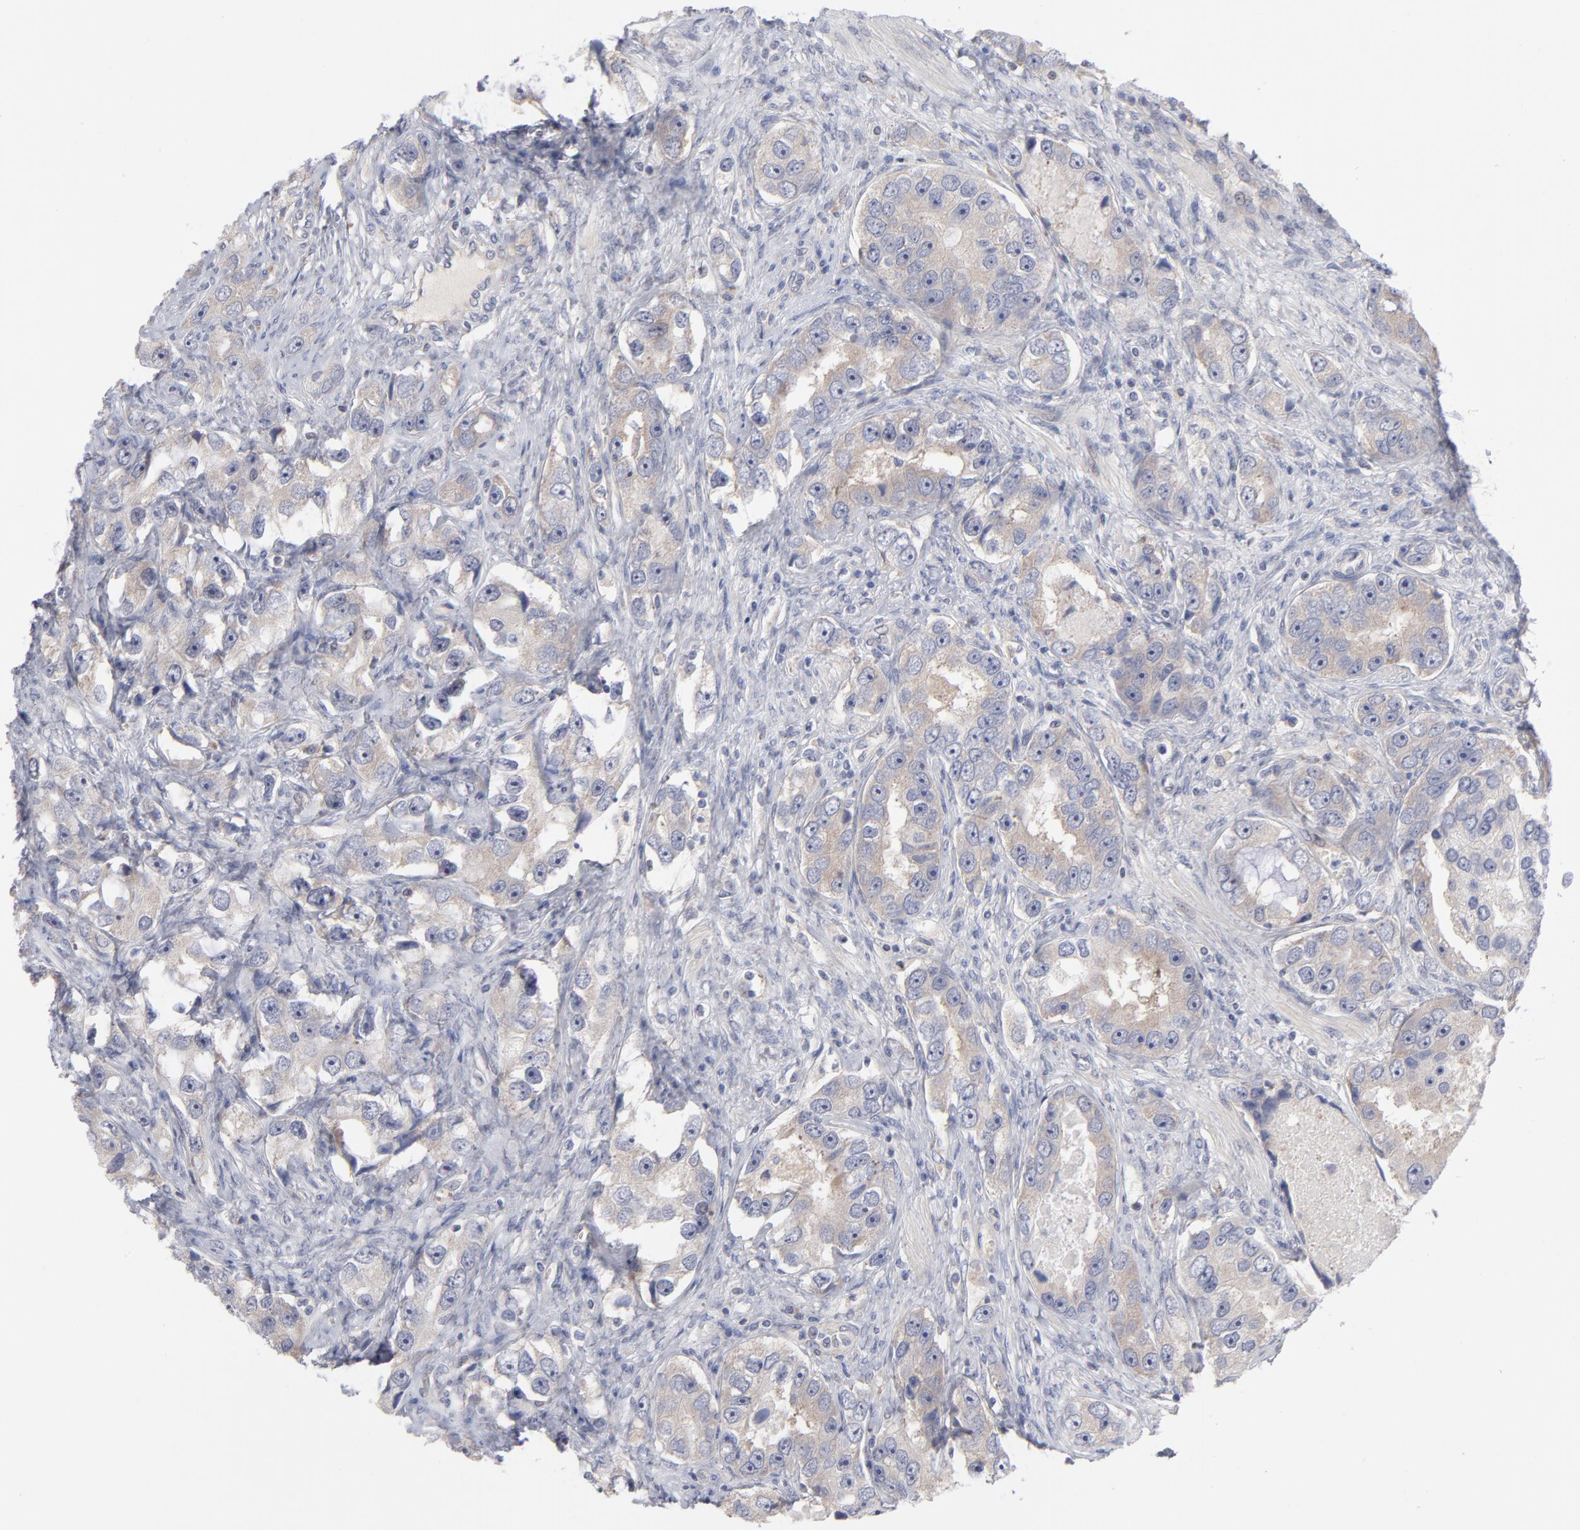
{"staining": {"intensity": "negative", "quantity": "none", "location": "none"}, "tissue": "prostate cancer", "cell_type": "Tumor cells", "image_type": "cancer", "snomed": [{"axis": "morphology", "description": "Adenocarcinoma, High grade"}, {"axis": "topography", "description": "Prostate"}], "caption": "Tumor cells show no significant positivity in prostate high-grade adenocarcinoma. (DAB (3,3'-diaminobenzidine) IHC with hematoxylin counter stain).", "gene": "RPS24", "patient": {"sex": "male", "age": 63}}